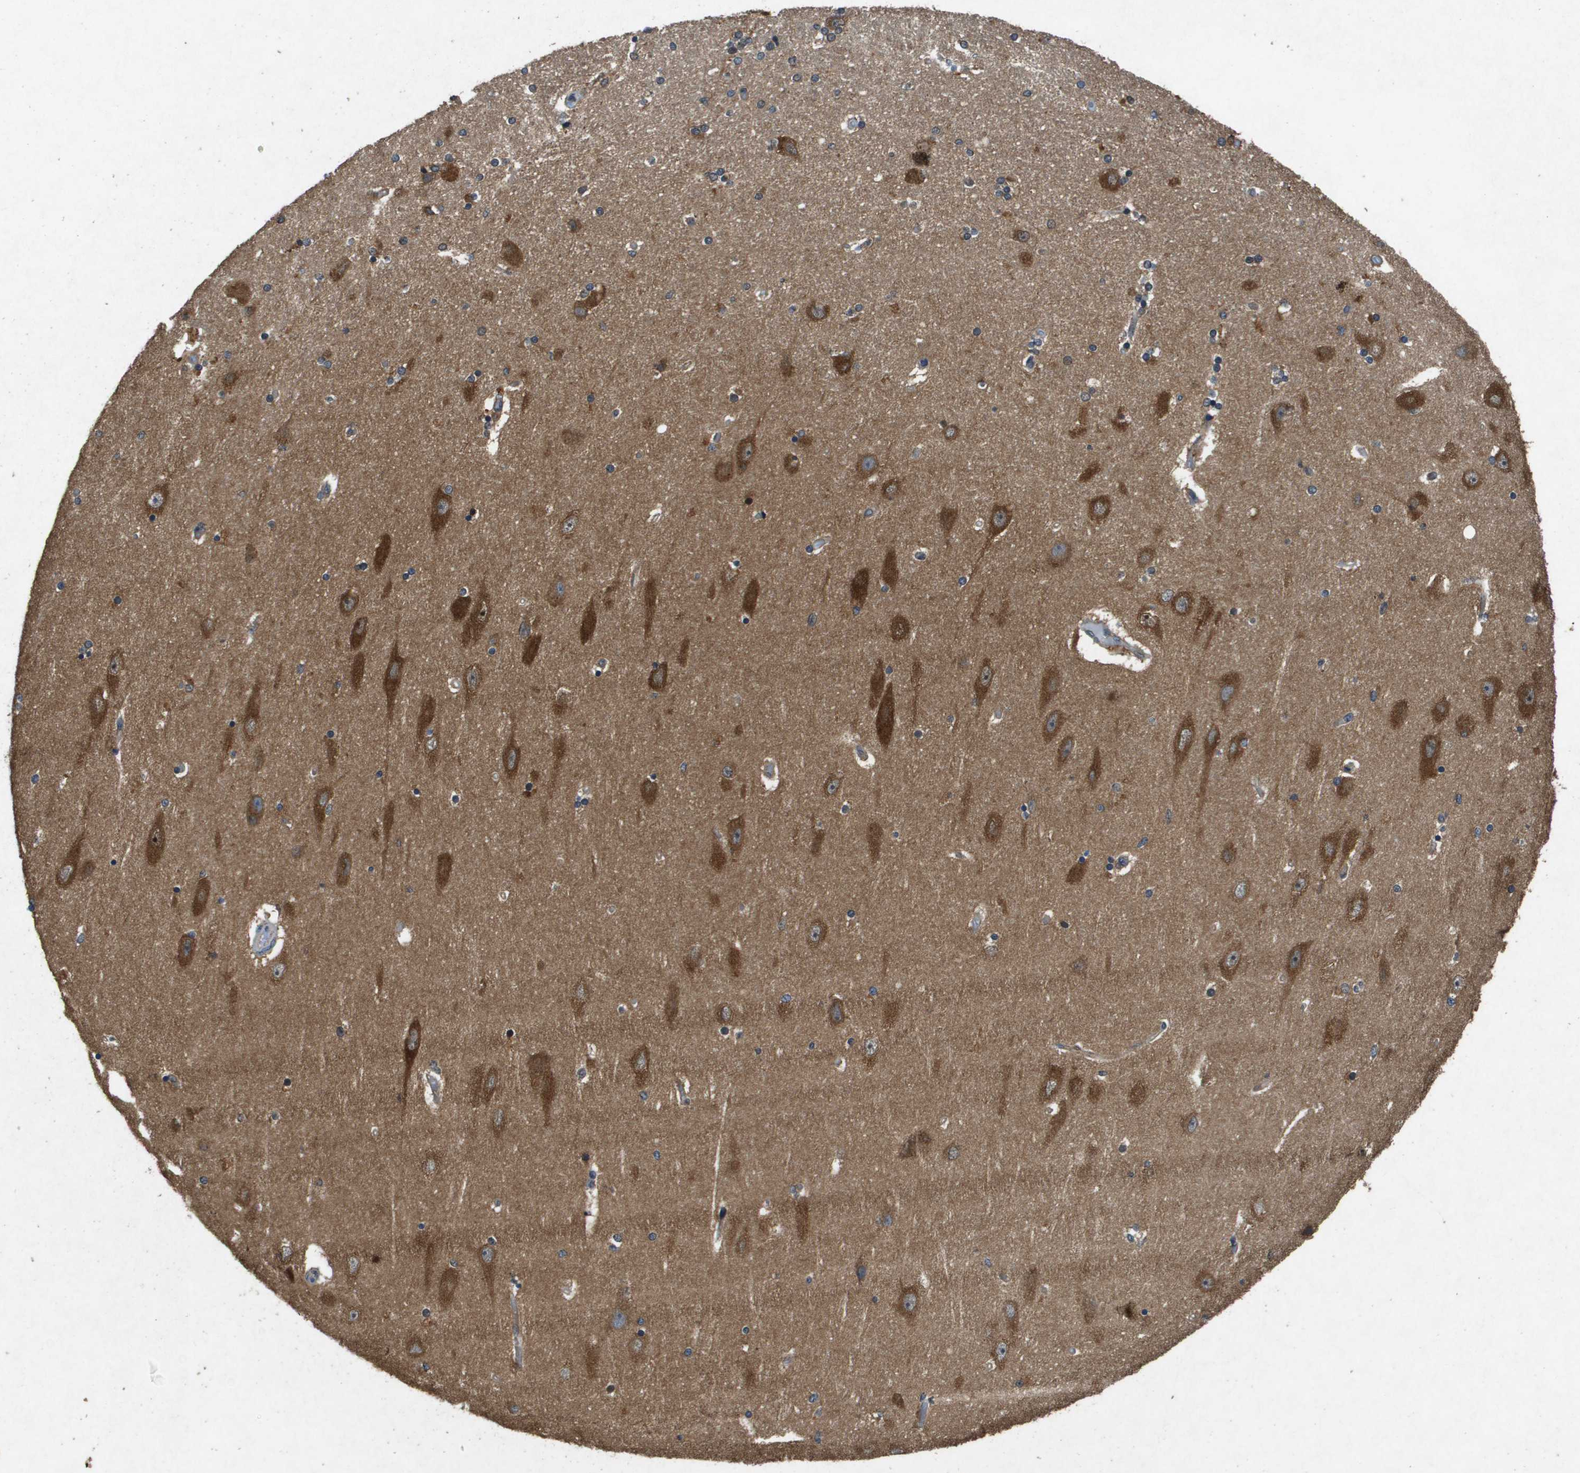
{"staining": {"intensity": "strong", "quantity": "25%-75%", "location": "cytoplasmic/membranous,nuclear"}, "tissue": "hippocampus", "cell_type": "Glial cells", "image_type": "normal", "snomed": [{"axis": "morphology", "description": "Normal tissue, NOS"}, {"axis": "topography", "description": "Hippocampus"}], "caption": "Protein analysis of normal hippocampus displays strong cytoplasmic/membranous,nuclear positivity in about 25%-75% of glial cells. The staining is performed using DAB (3,3'-diaminobenzidine) brown chromogen to label protein expression. The nuclei are counter-stained blue using hematoxylin.", "gene": "PTPRT", "patient": {"sex": "female", "age": 54}}